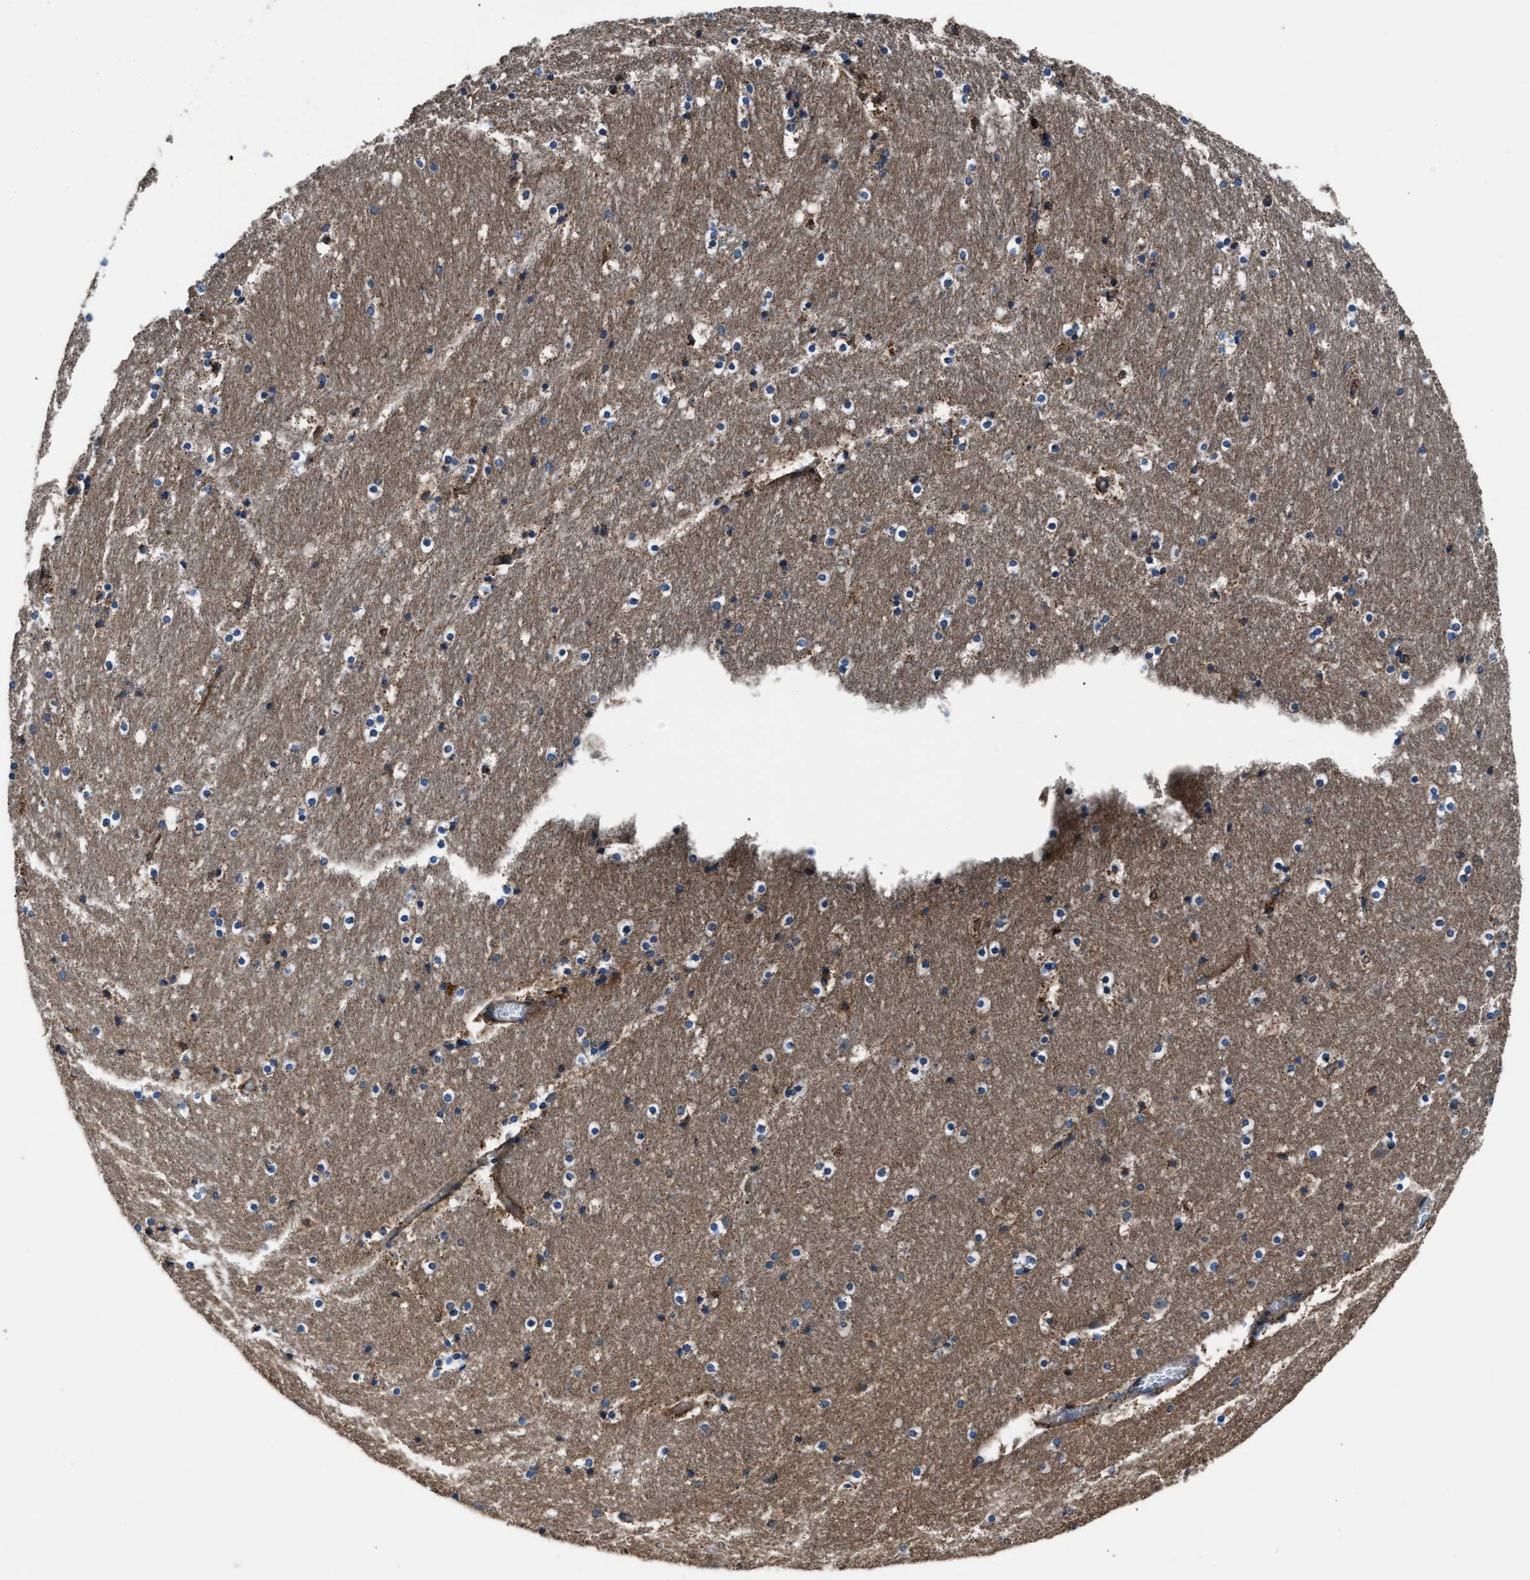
{"staining": {"intensity": "weak", "quantity": "<25%", "location": "cytoplasmic/membranous"}, "tissue": "hippocampus", "cell_type": "Glial cells", "image_type": "normal", "snomed": [{"axis": "morphology", "description": "Normal tissue, NOS"}, {"axis": "topography", "description": "Hippocampus"}], "caption": "This image is of benign hippocampus stained with IHC to label a protein in brown with the nuclei are counter-stained blue. There is no expression in glial cells. The staining was performed using DAB (3,3'-diaminobenzidine) to visualize the protein expression in brown, while the nuclei were stained in blue with hematoxylin (Magnification: 20x).", "gene": "ENSG00000281039", "patient": {"sex": "male", "age": 45}}